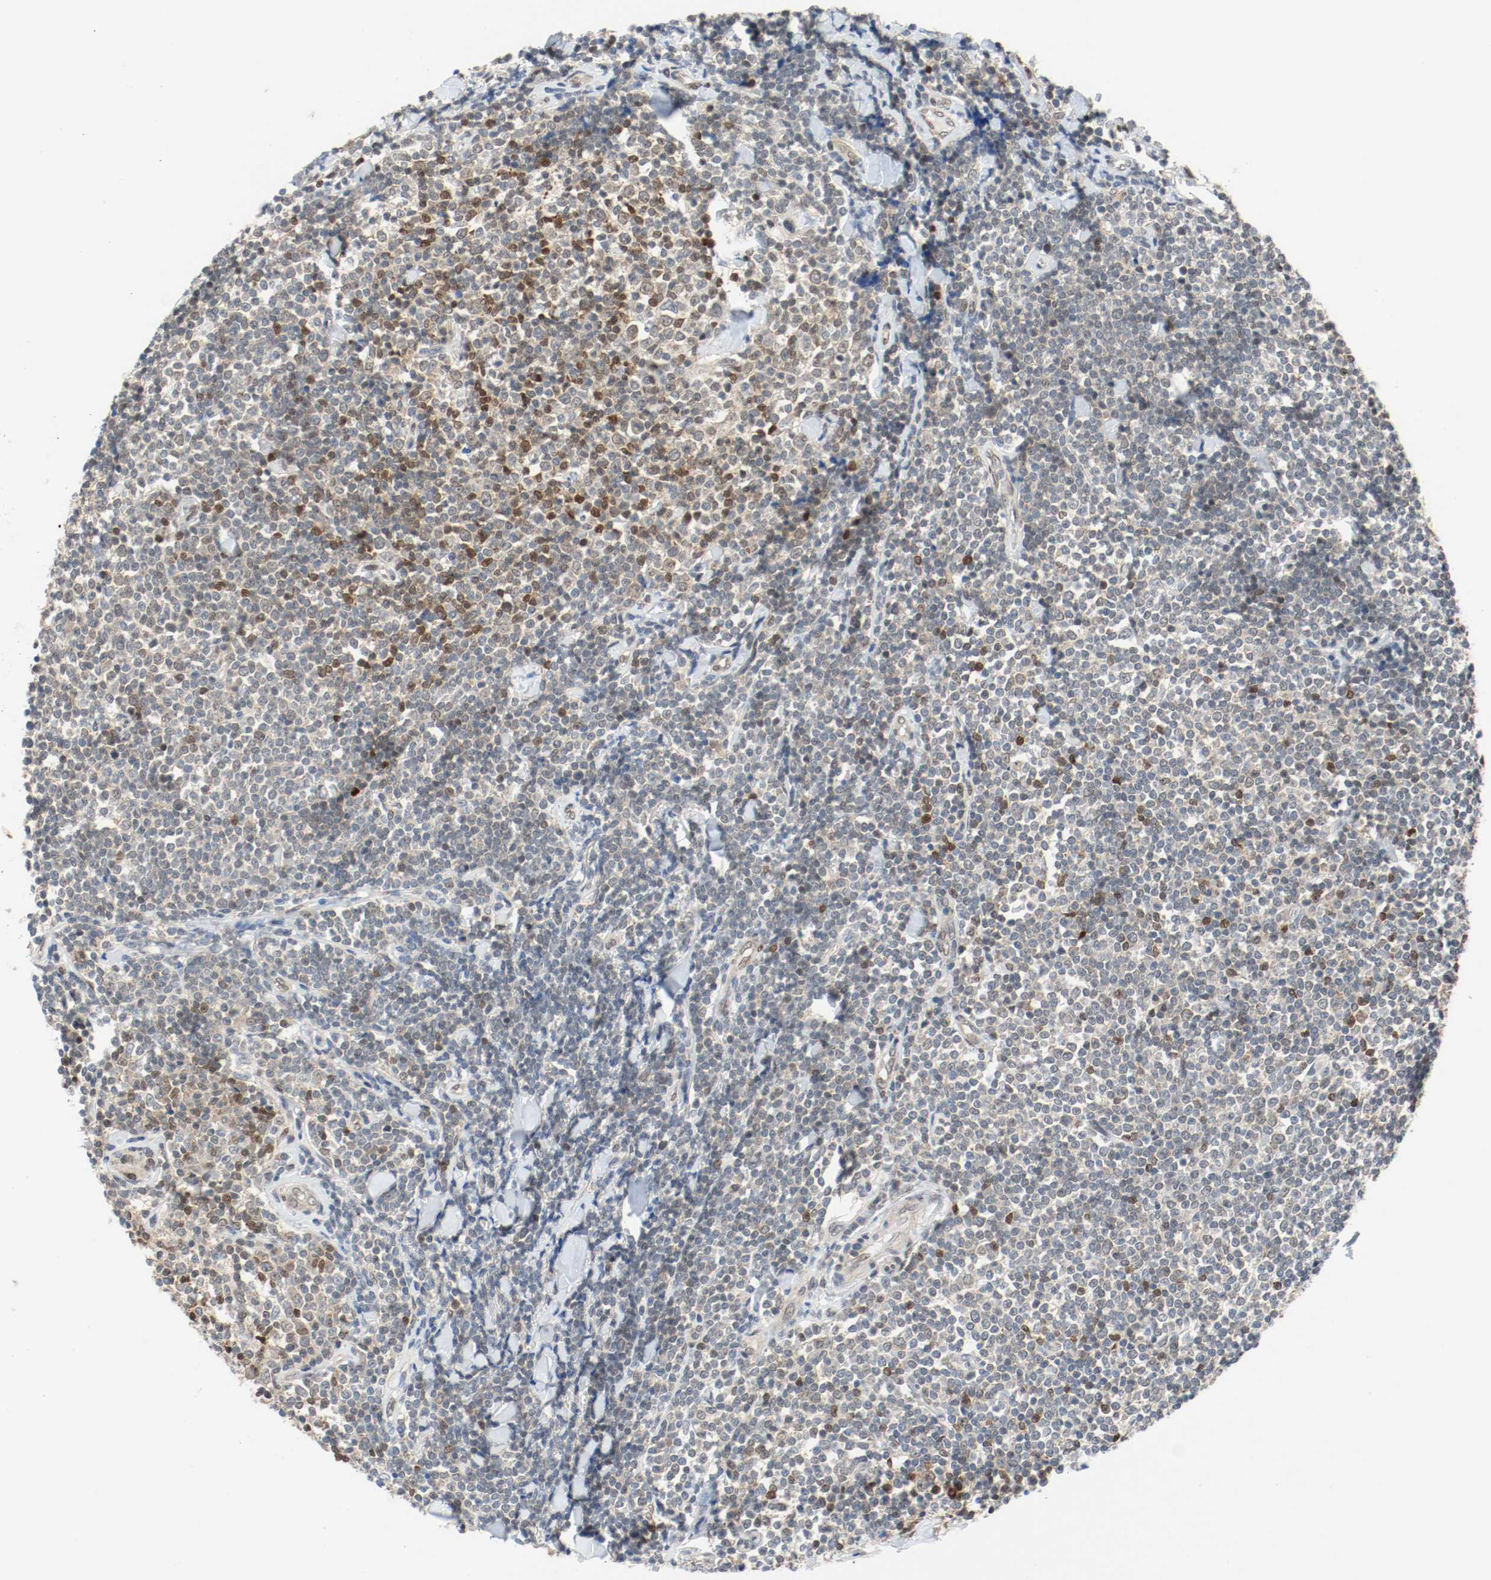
{"staining": {"intensity": "moderate", "quantity": "<25%", "location": "cytoplasmic/membranous,nuclear"}, "tissue": "lymphoma", "cell_type": "Tumor cells", "image_type": "cancer", "snomed": [{"axis": "morphology", "description": "Malignant lymphoma, non-Hodgkin's type, Low grade"}, {"axis": "topography", "description": "Soft tissue"}], "caption": "Immunohistochemical staining of malignant lymphoma, non-Hodgkin's type (low-grade) exhibits low levels of moderate cytoplasmic/membranous and nuclear expression in about <25% of tumor cells.", "gene": "PPME1", "patient": {"sex": "male", "age": 92}}